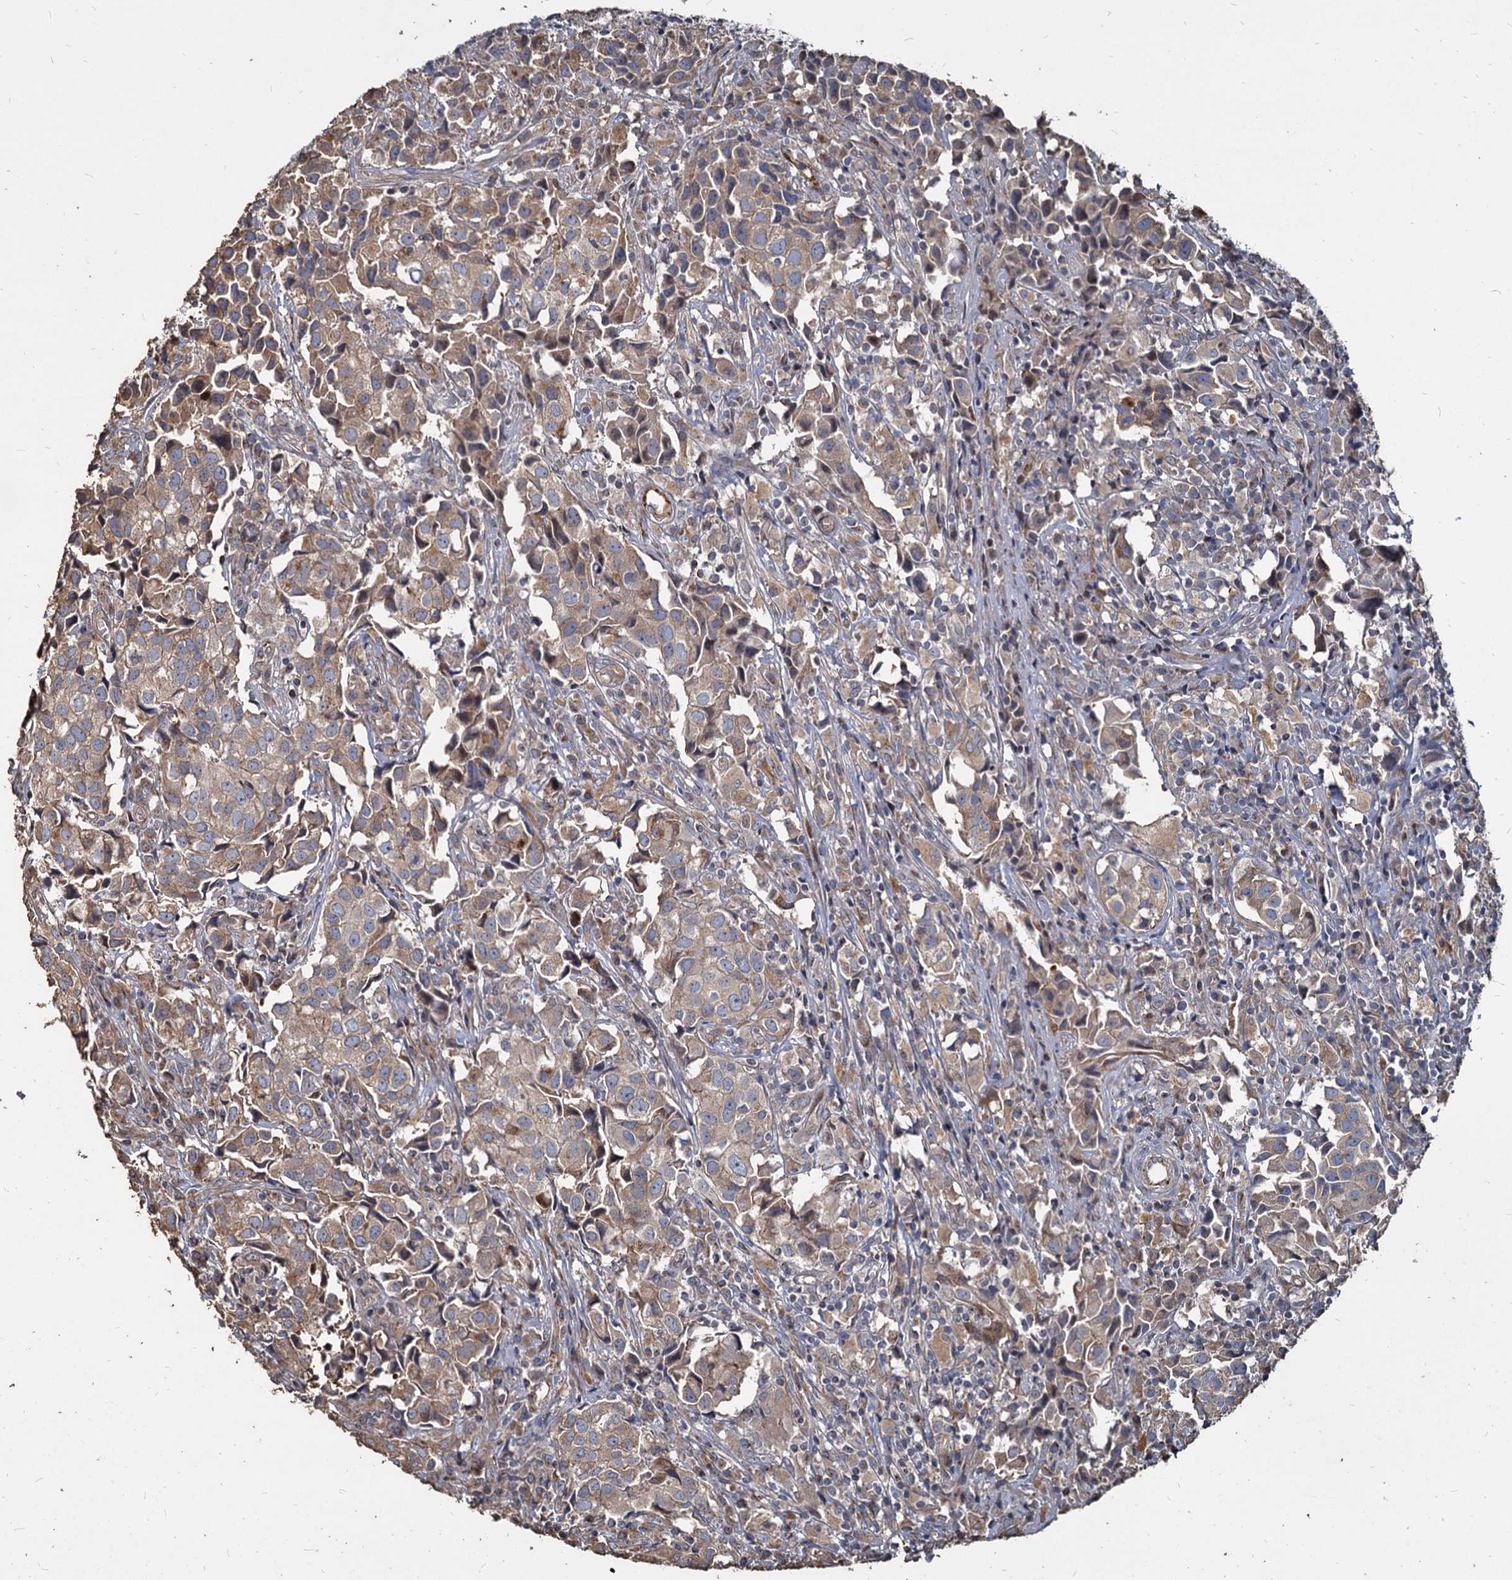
{"staining": {"intensity": "weak", "quantity": "25%-75%", "location": "cytoplasmic/membranous"}, "tissue": "urothelial cancer", "cell_type": "Tumor cells", "image_type": "cancer", "snomed": [{"axis": "morphology", "description": "Urothelial carcinoma, High grade"}, {"axis": "topography", "description": "Urinary bladder"}], "caption": "The micrograph displays staining of urothelial cancer, revealing weak cytoplasmic/membranous protein positivity (brown color) within tumor cells.", "gene": "DEPDC4", "patient": {"sex": "female", "age": 75}}